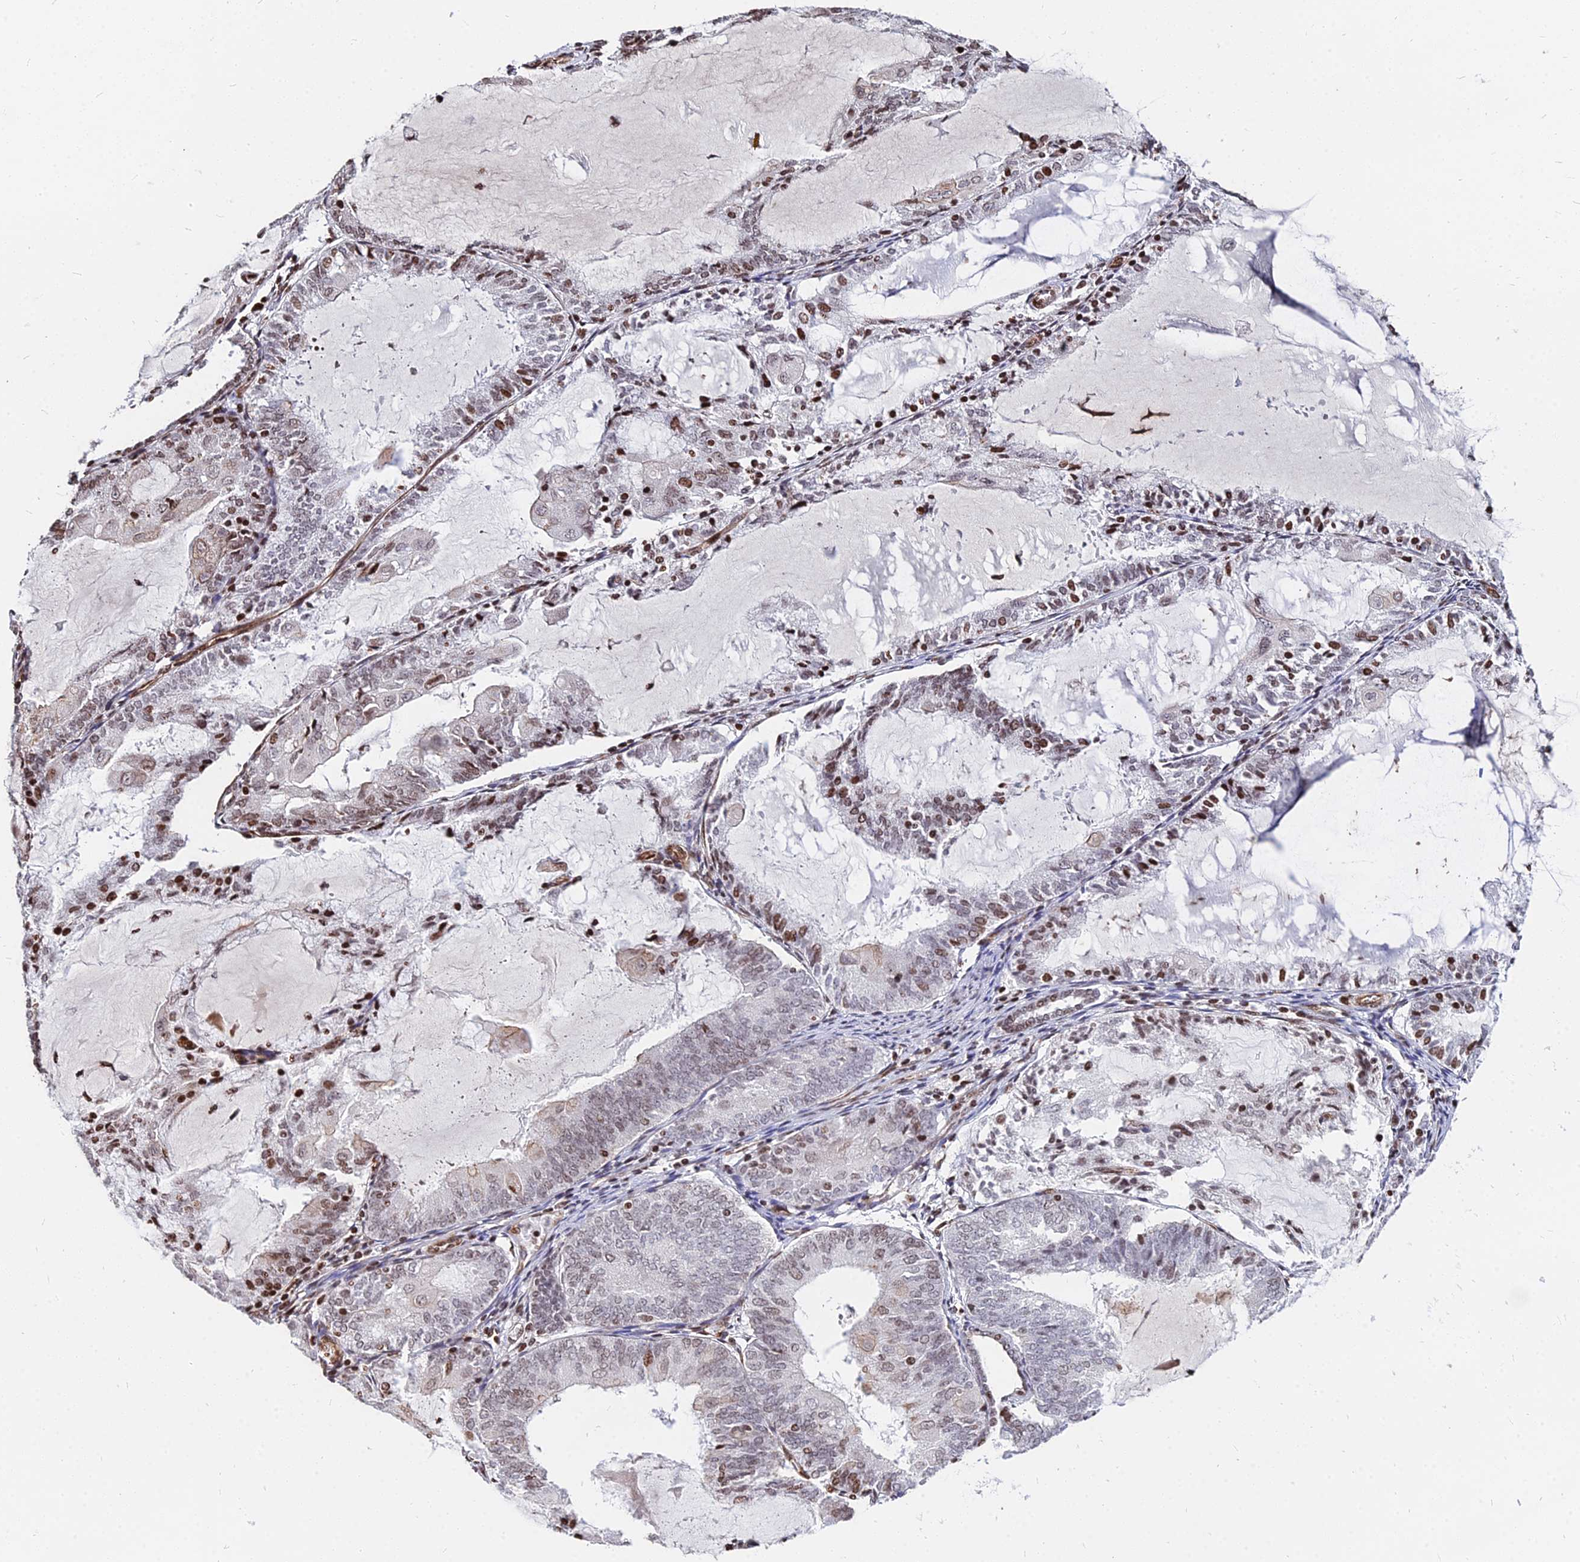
{"staining": {"intensity": "moderate", "quantity": "25%-75%", "location": "nuclear"}, "tissue": "endometrial cancer", "cell_type": "Tumor cells", "image_type": "cancer", "snomed": [{"axis": "morphology", "description": "Adenocarcinoma, NOS"}, {"axis": "topography", "description": "Endometrium"}], "caption": "Brown immunohistochemical staining in human adenocarcinoma (endometrial) reveals moderate nuclear staining in about 25%-75% of tumor cells.", "gene": "NYAP2", "patient": {"sex": "female", "age": 81}}